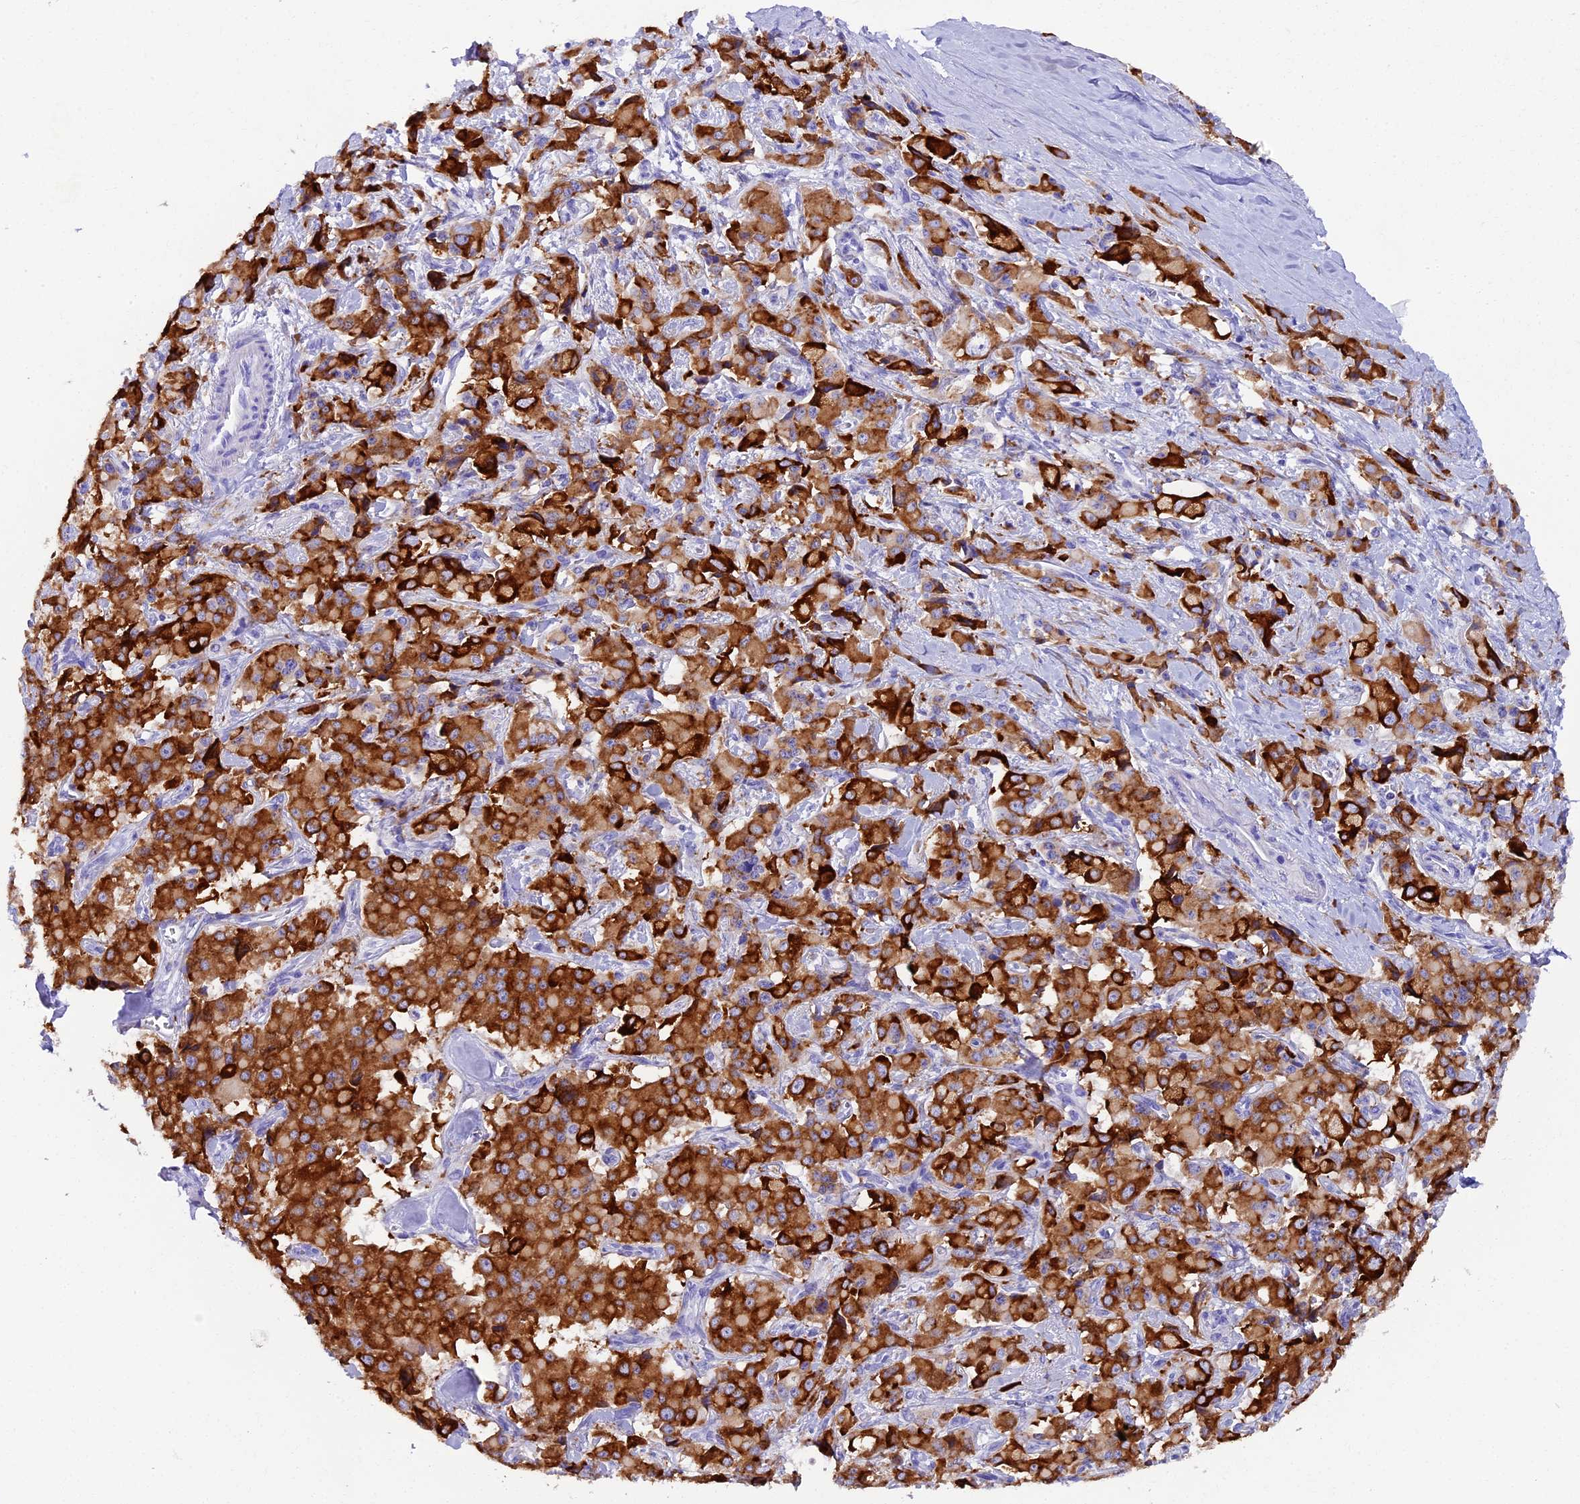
{"staining": {"intensity": "strong", "quantity": ">75%", "location": "cytoplasmic/membranous"}, "tissue": "pancreatic cancer", "cell_type": "Tumor cells", "image_type": "cancer", "snomed": [{"axis": "morphology", "description": "Adenocarcinoma, NOS"}, {"axis": "topography", "description": "Pancreas"}], "caption": "A photomicrograph of pancreatic adenocarcinoma stained for a protein reveals strong cytoplasmic/membranous brown staining in tumor cells. Using DAB (brown) and hematoxylin (blue) stains, captured at high magnification using brightfield microscopy.", "gene": "FKBP11", "patient": {"sex": "male", "age": 65}}